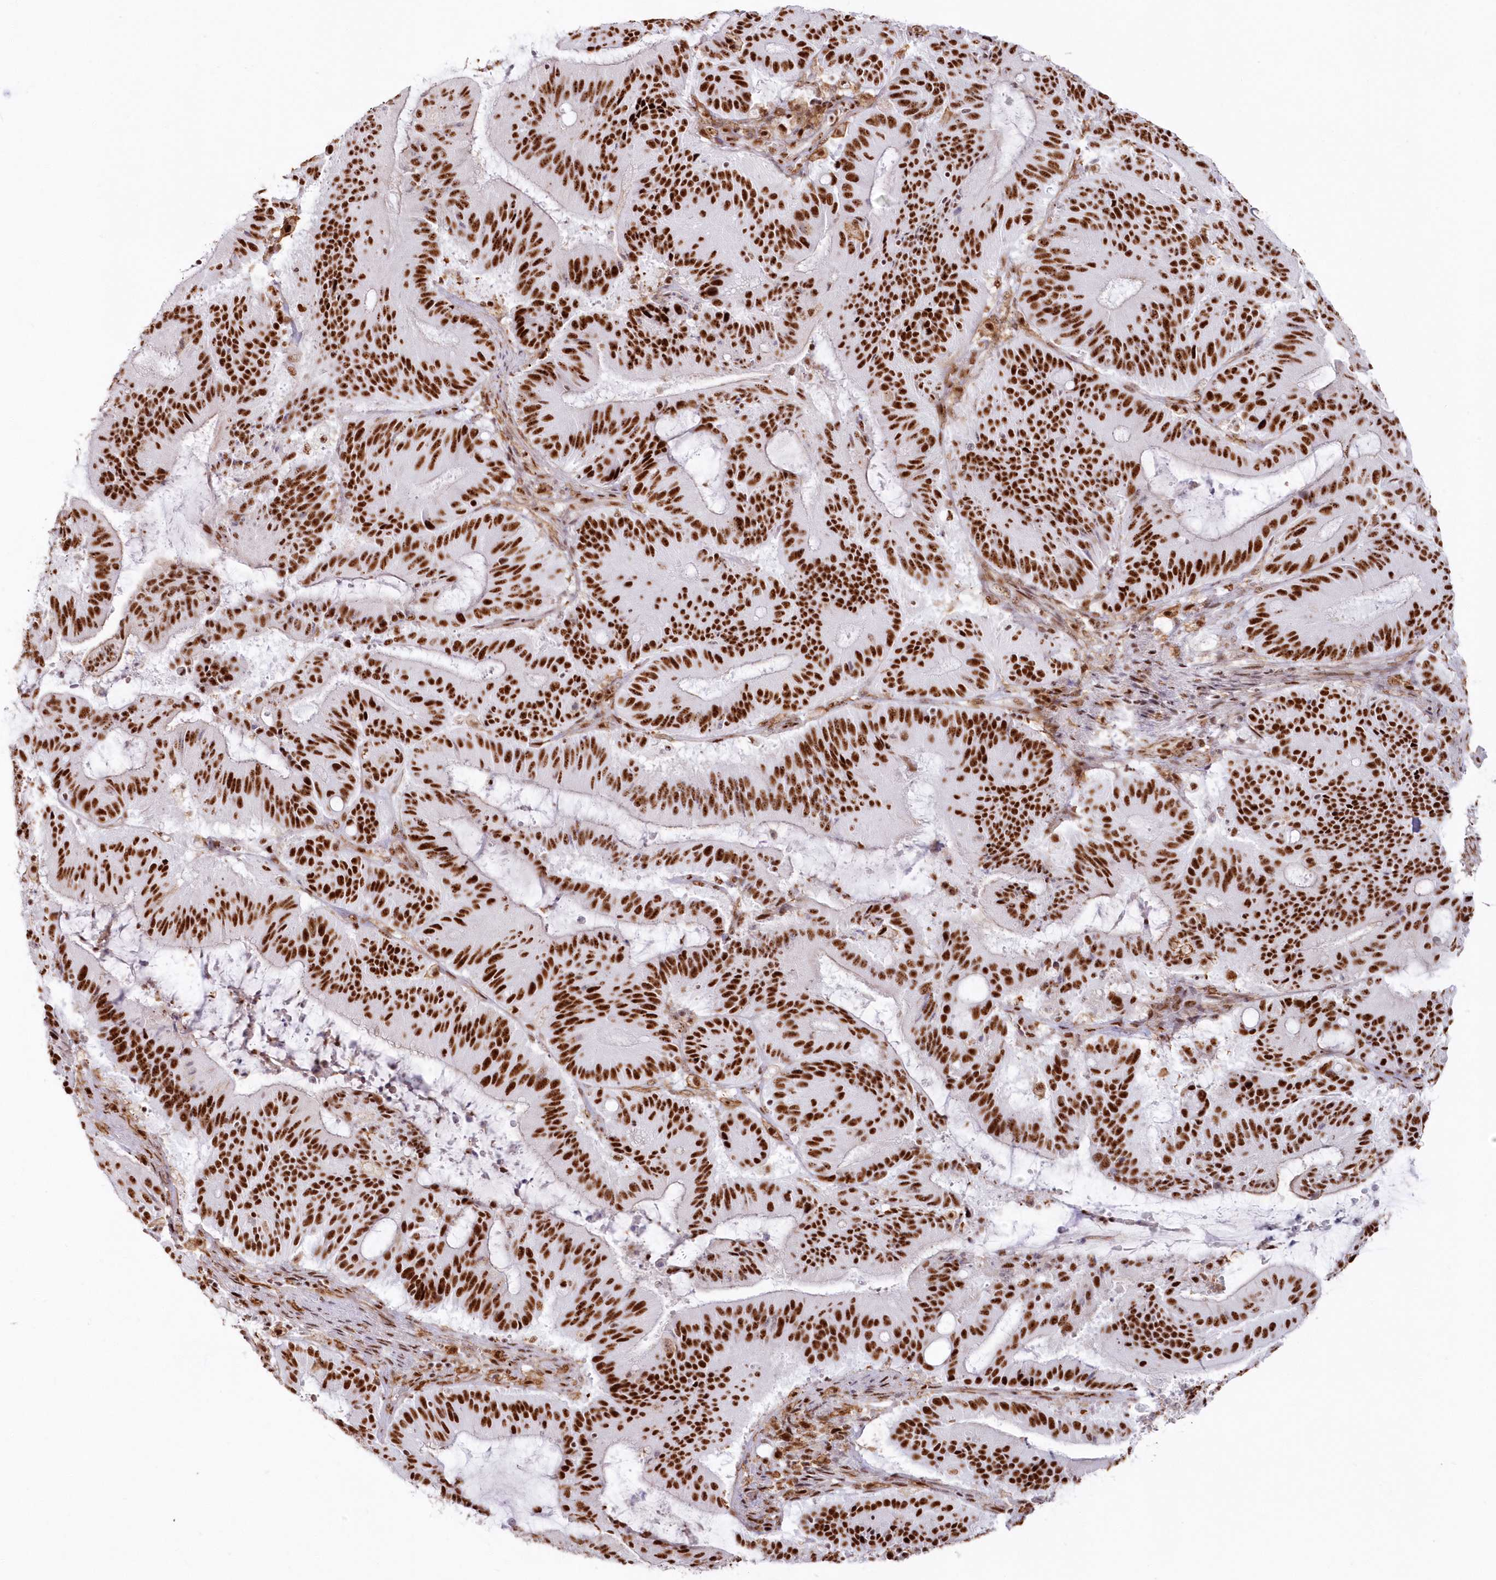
{"staining": {"intensity": "strong", "quantity": ">75%", "location": "nuclear"}, "tissue": "liver cancer", "cell_type": "Tumor cells", "image_type": "cancer", "snomed": [{"axis": "morphology", "description": "Normal tissue, NOS"}, {"axis": "morphology", "description": "Cholangiocarcinoma"}, {"axis": "topography", "description": "Liver"}, {"axis": "topography", "description": "Peripheral nerve tissue"}], "caption": "A brown stain shows strong nuclear expression of a protein in human cholangiocarcinoma (liver) tumor cells.", "gene": "DDX46", "patient": {"sex": "female", "age": 73}}